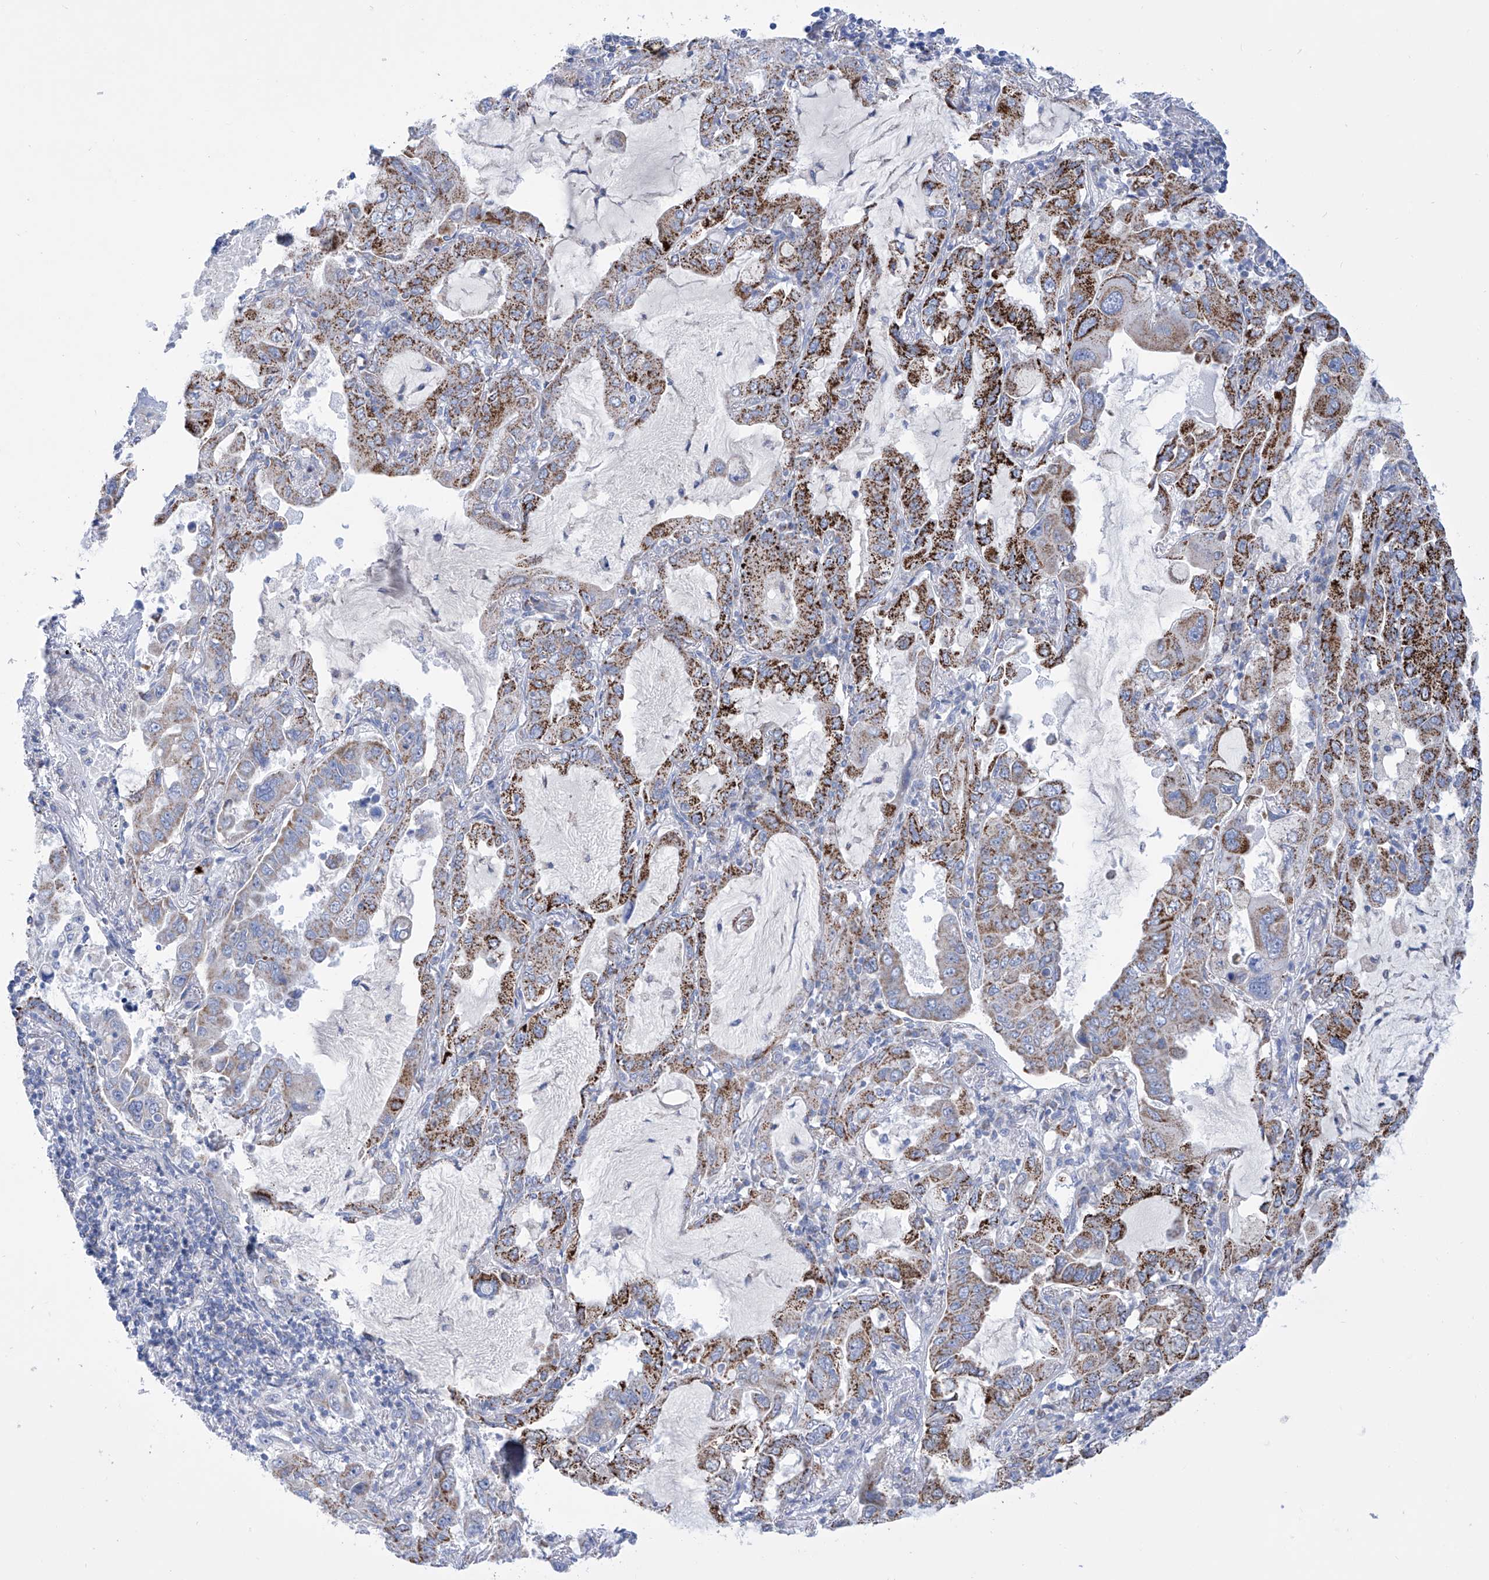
{"staining": {"intensity": "strong", "quantity": "25%-75%", "location": "cytoplasmic/membranous"}, "tissue": "lung cancer", "cell_type": "Tumor cells", "image_type": "cancer", "snomed": [{"axis": "morphology", "description": "Adenocarcinoma, NOS"}, {"axis": "topography", "description": "Lung"}], "caption": "Tumor cells demonstrate high levels of strong cytoplasmic/membranous expression in approximately 25%-75% of cells in human lung adenocarcinoma.", "gene": "ALDH6A1", "patient": {"sex": "male", "age": 64}}